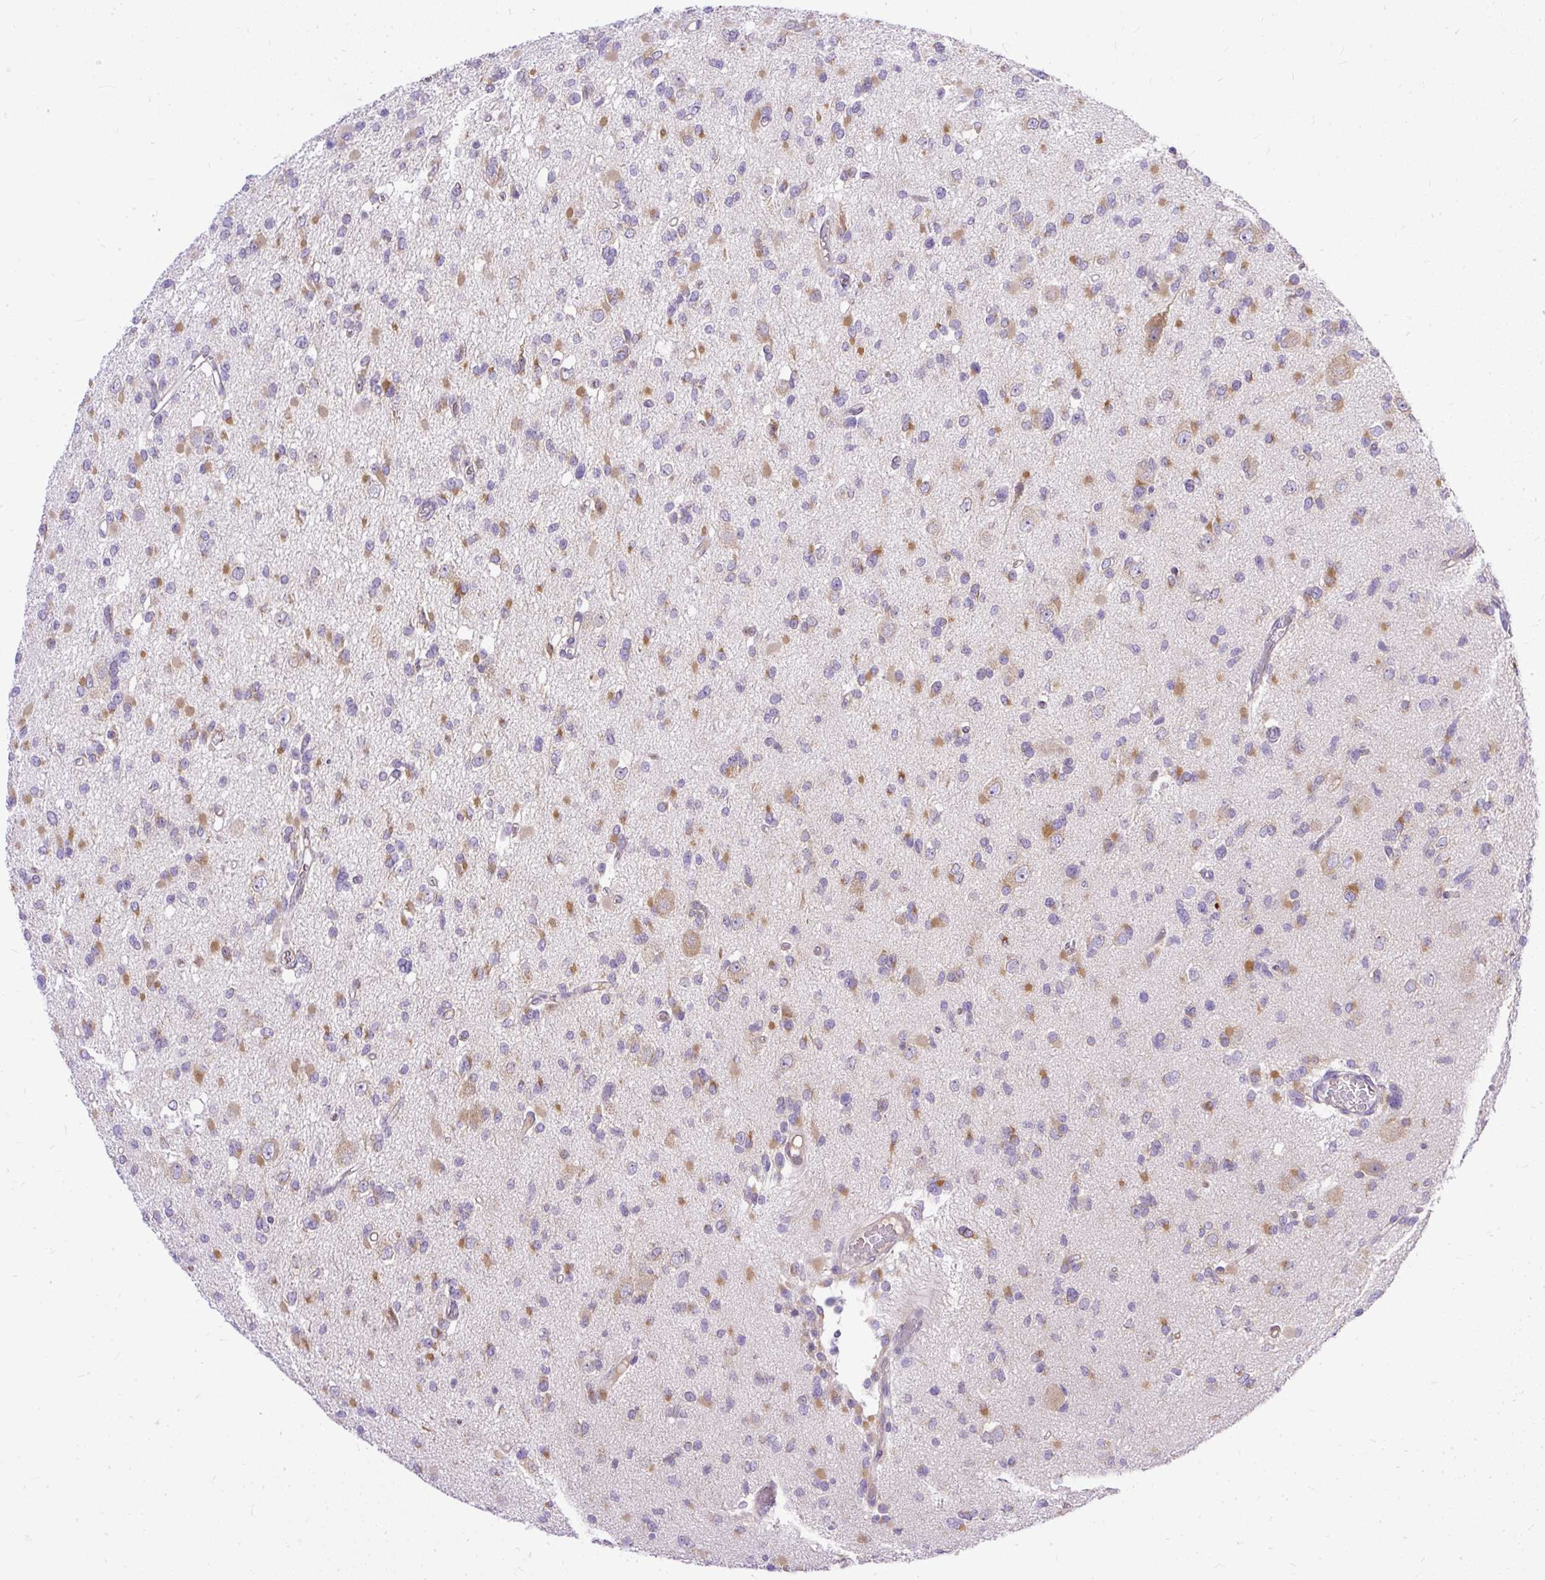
{"staining": {"intensity": "moderate", "quantity": "25%-75%", "location": "cytoplasmic/membranous"}, "tissue": "glioma", "cell_type": "Tumor cells", "image_type": "cancer", "snomed": [{"axis": "morphology", "description": "Glioma, malignant, Low grade"}, {"axis": "topography", "description": "Brain"}], "caption": "Immunohistochemical staining of malignant low-grade glioma exhibits medium levels of moderate cytoplasmic/membranous protein expression in approximately 25%-75% of tumor cells.", "gene": "AMFR", "patient": {"sex": "female", "age": 22}}